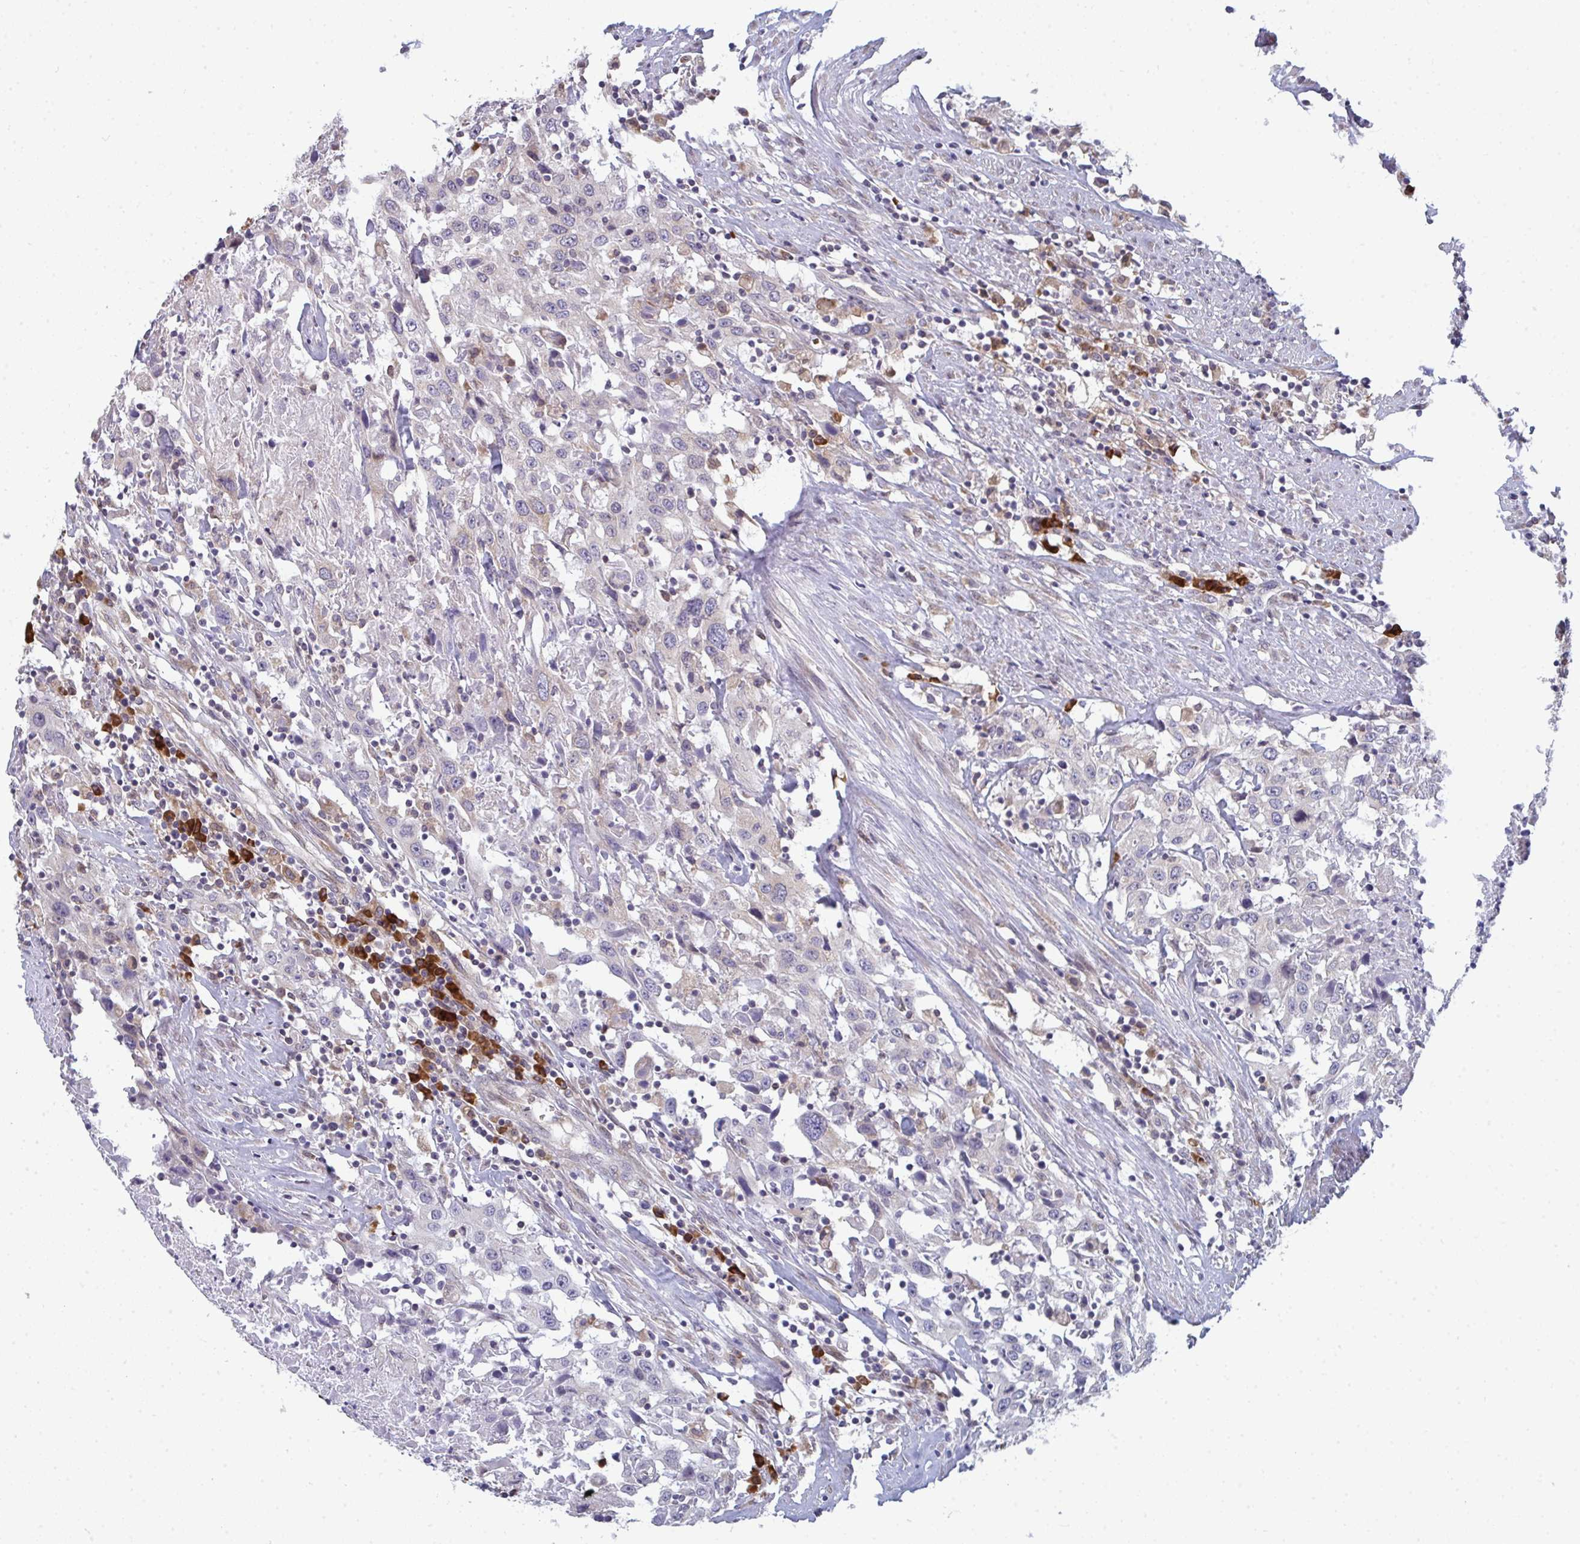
{"staining": {"intensity": "negative", "quantity": "none", "location": "none"}, "tissue": "urothelial cancer", "cell_type": "Tumor cells", "image_type": "cancer", "snomed": [{"axis": "morphology", "description": "Urothelial carcinoma, High grade"}, {"axis": "topography", "description": "Urinary bladder"}], "caption": "Urothelial carcinoma (high-grade) stained for a protein using IHC displays no positivity tumor cells.", "gene": "LYSMD4", "patient": {"sex": "male", "age": 61}}